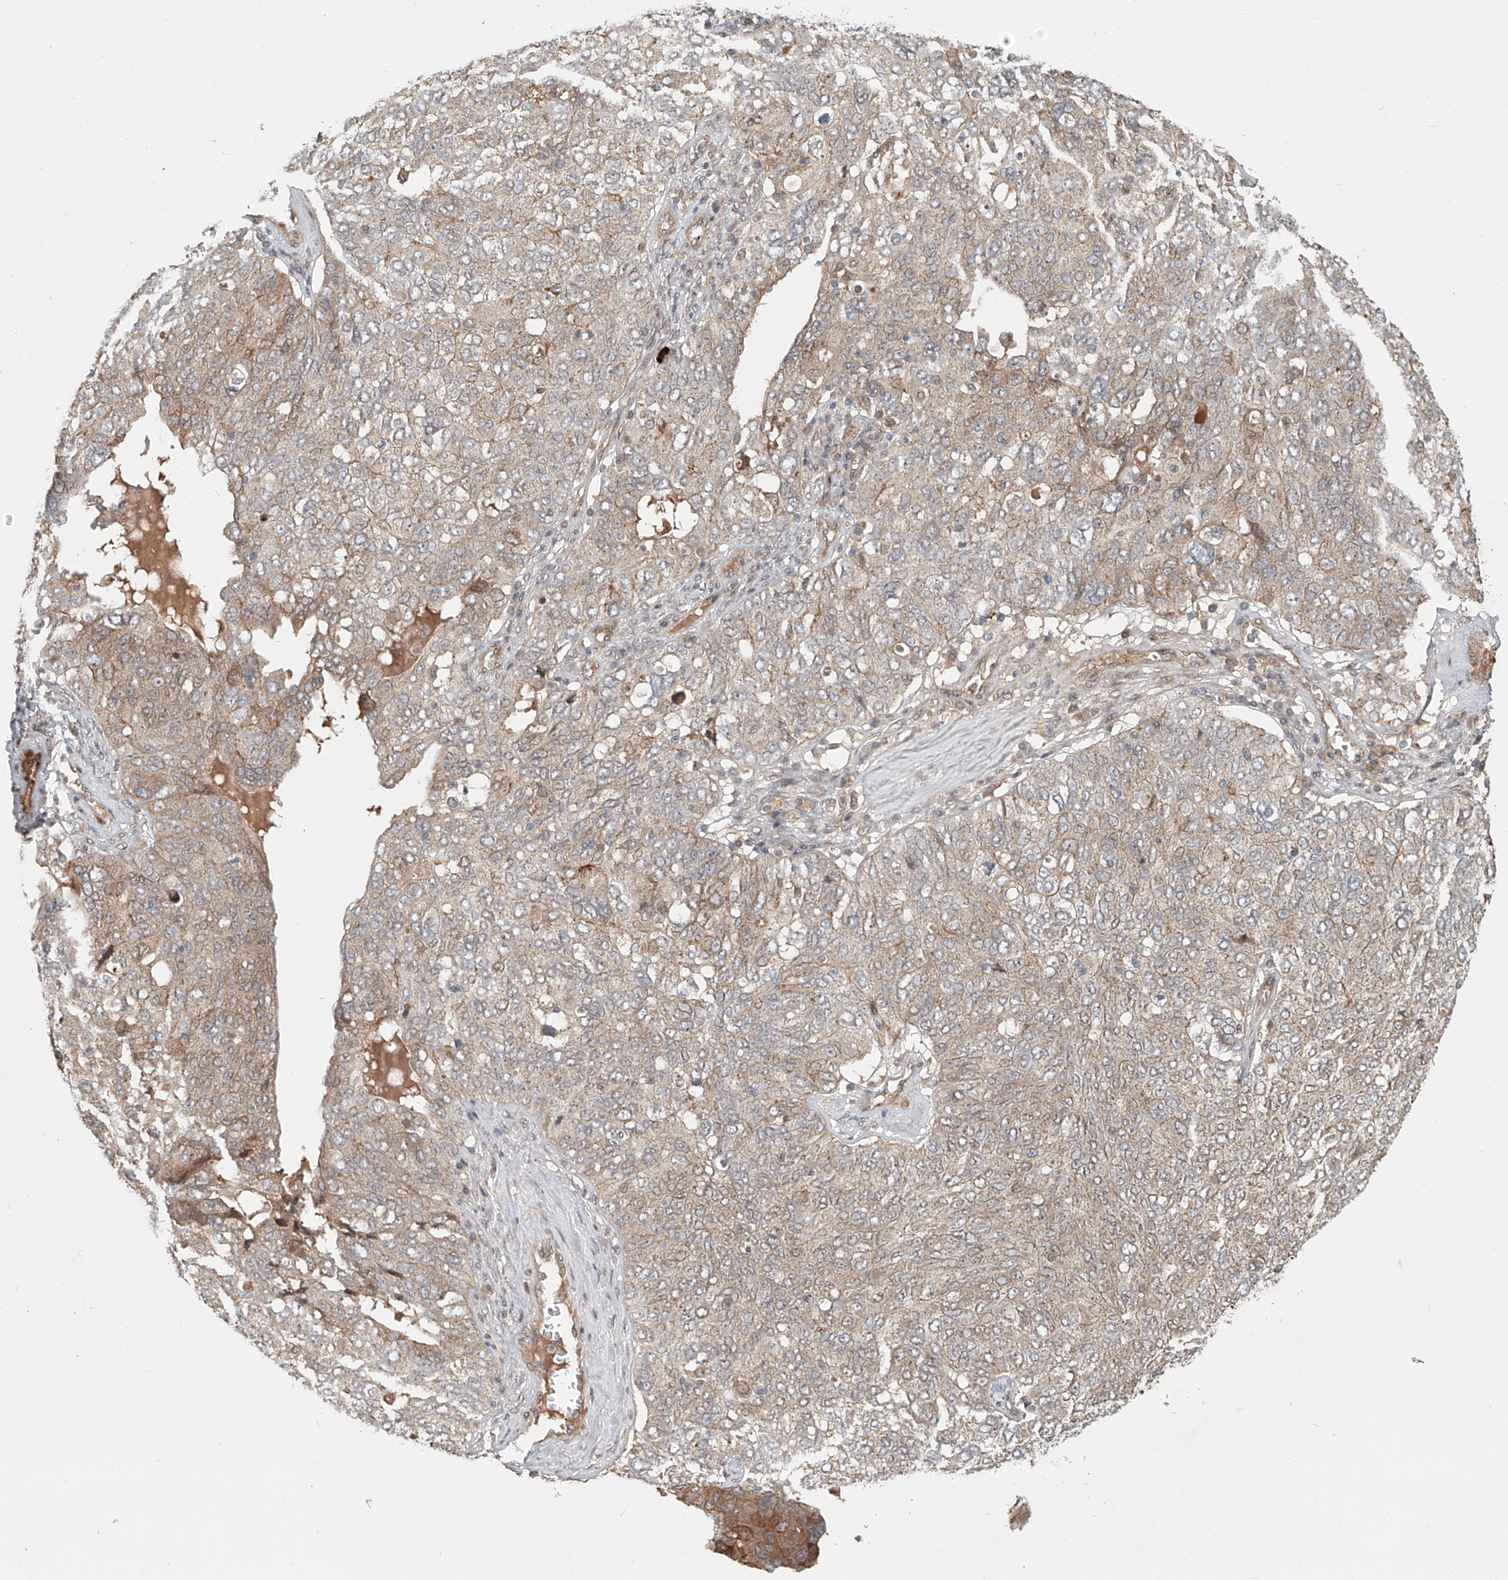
{"staining": {"intensity": "moderate", "quantity": "<25%", "location": "cytoplasmic/membranous"}, "tissue": "ovarian cancer", "cell_type": "Tumor cells", "image_type": "cancer", "snomed": [{"axis": "morphology", "description": "Carcinoma, endometroid"}, {"axis": "topography", "description": "Ovary"}], "caption": "Ovarian cancer stained with DAB (3,3'-diaminobenzidine) IHC exhibits low levels of moderate cytoplasmic/membranous expression in about <25% of tumor cells.", "gene": "SASH1", "patient": {"sex": "female", "age": 62}}